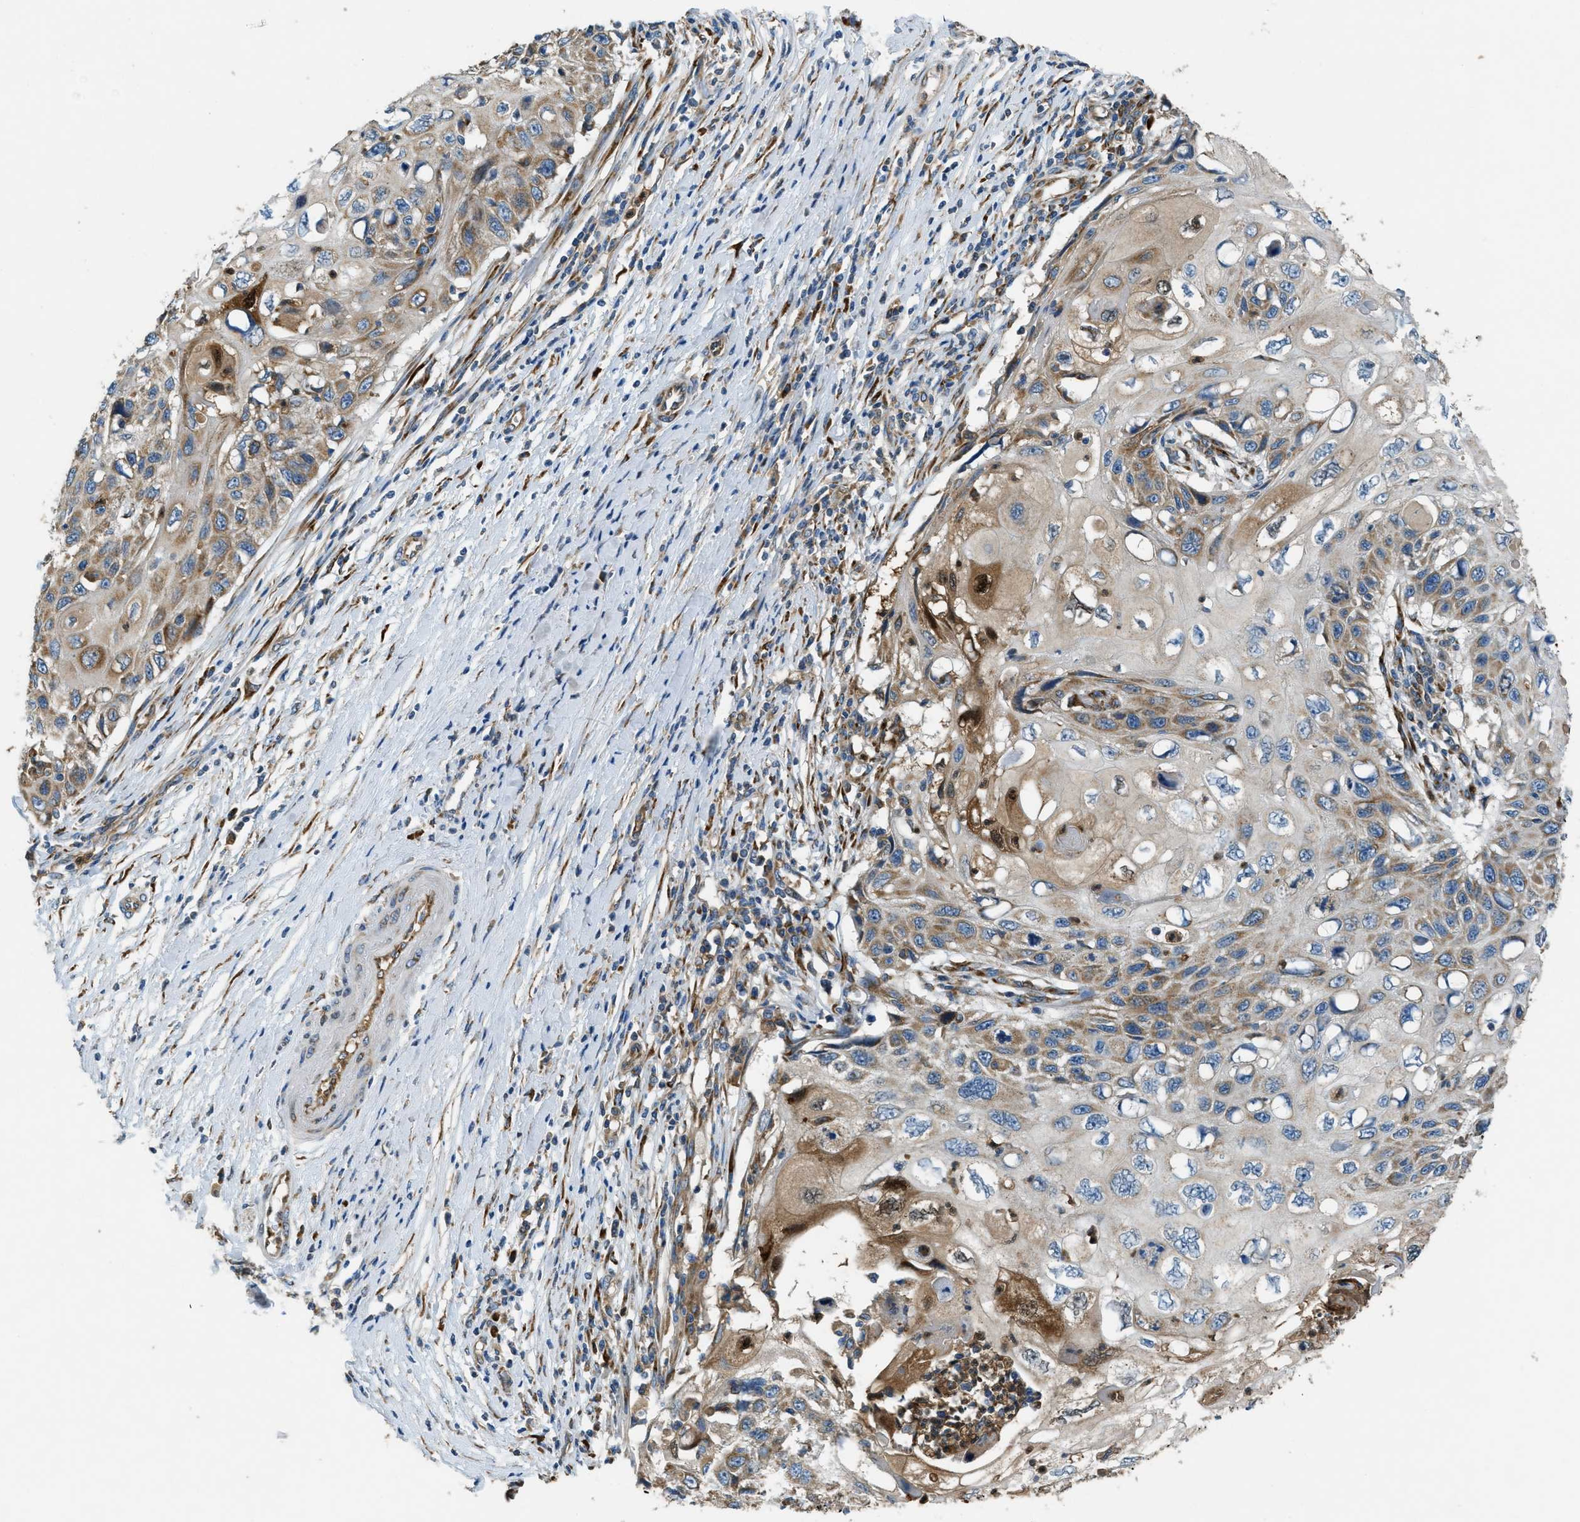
{"staining": {"intensity": "moderate", "quantity": "<25%", "location": "cytoplasmic/membranous,nuclear"}, "tissue": "cervical cancer", "cell_type": "Tumor cells", "image_type": "cancer", "snomed": [{"axis": "morphology", "description": "Squamous cell carcinoma, NOS"}, {"axis": "topography", "description": "Cervix"}], "caption": "Immunohistochemistry (IHC) (DAB) staining of human squamous cell carcinoma (cervical) reveals moderate cytoplasmic/membranous and nuclear protein positivity in approximately <25% of tumor cells.", "gene": "GIMAP8", "patient": {"sex": "female", "age": 70}}